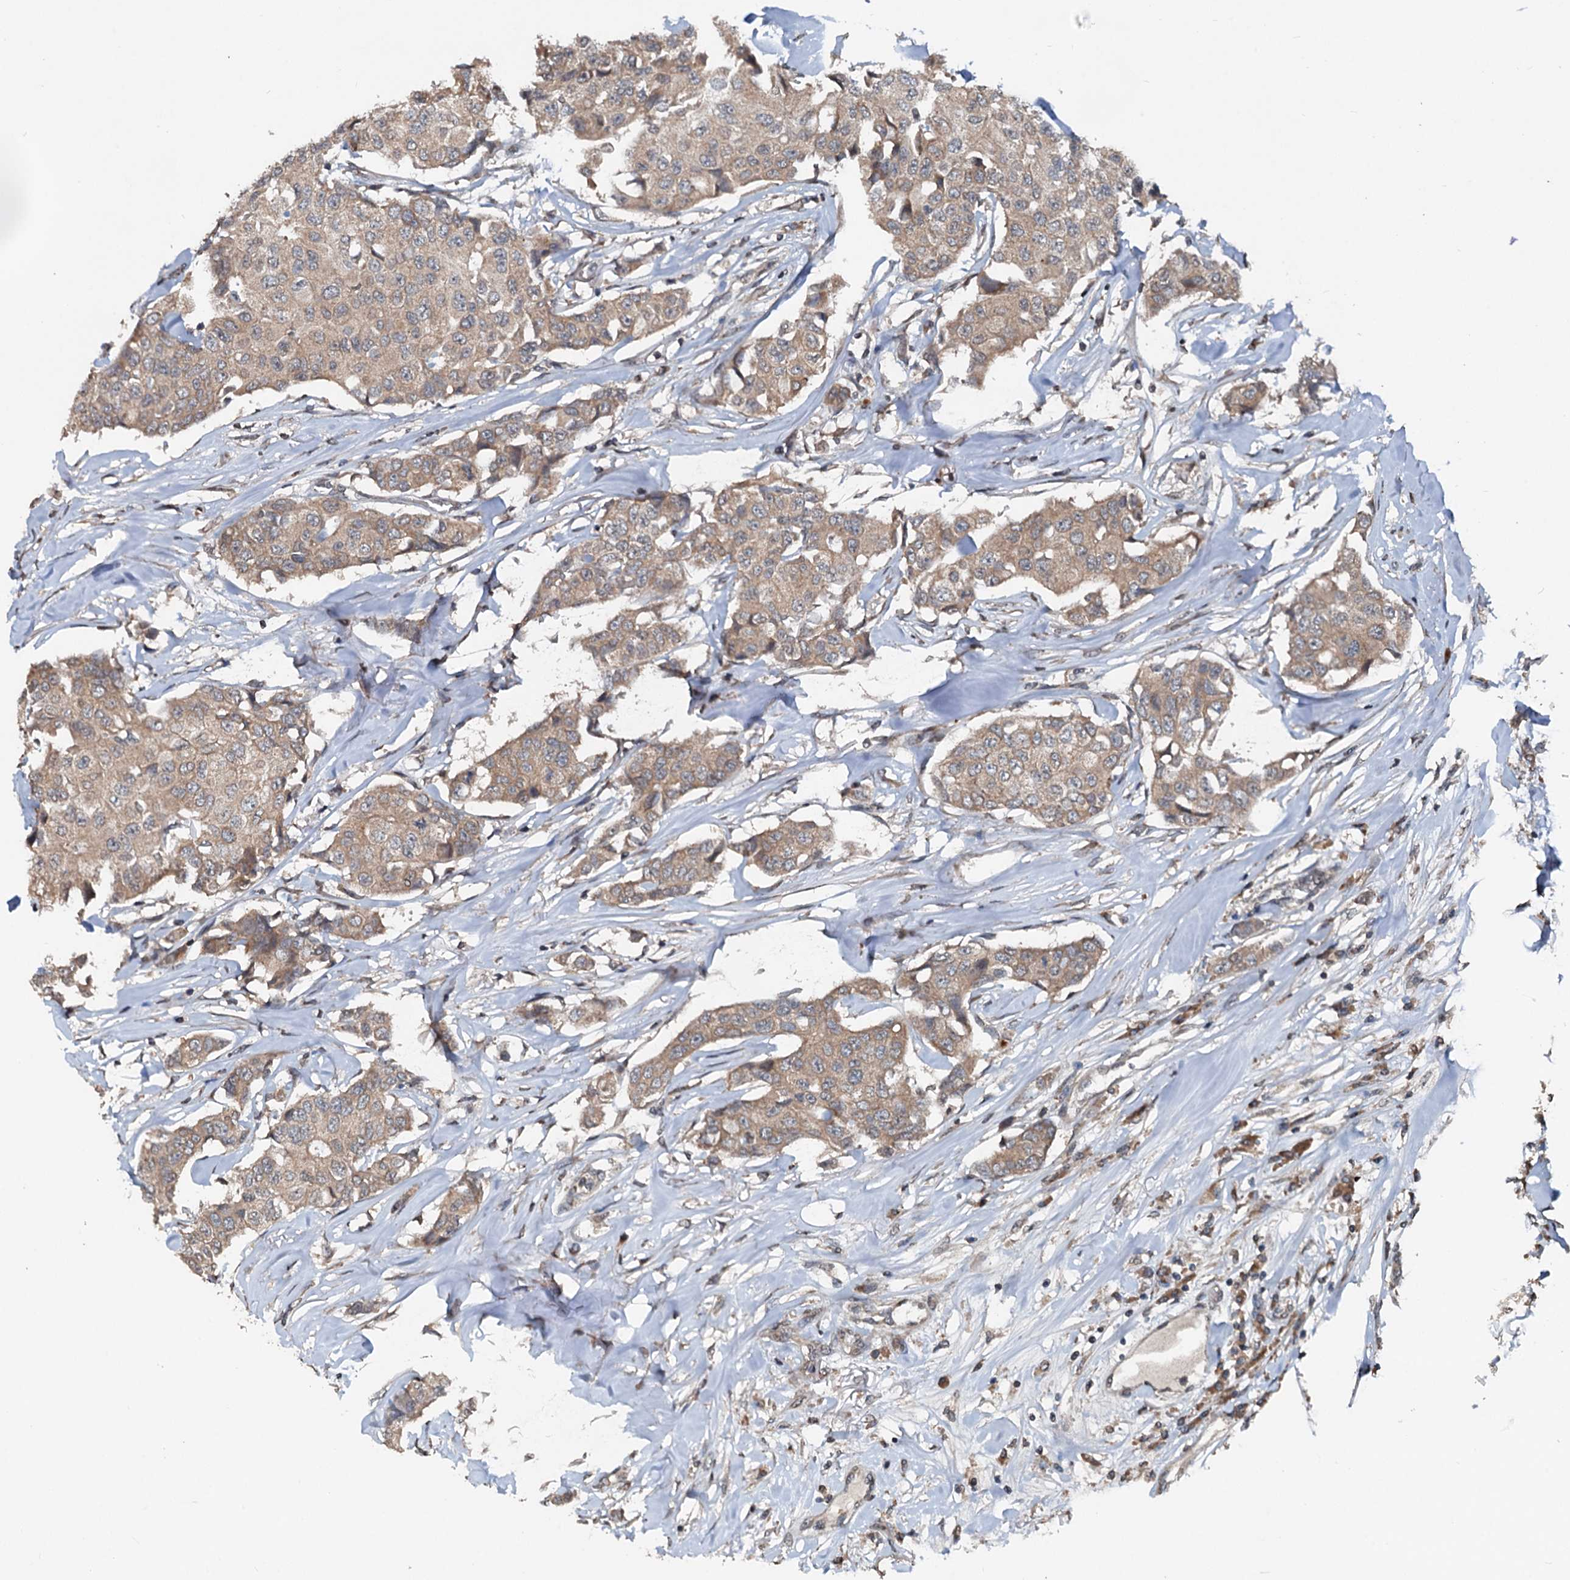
{"staining": {"intensity": "weak", "quantity": "25%-75%", "location": "cytoplasmic/membranous"}, "tissue": "breast cancer", "cell_type": "Tumor cells", "image_type": "cancer", "snomed": [{"axis": "morphology", "description": "Duct carcinoma"}, {"axis": "topography", "description": "Breast"}], "caption": "IHC (DAB (3,3'-diaminobenzidine)) staining of breast cancer exhibits weak cytoplasmic/membranous protein expression in about 25%-75% of tumor cells. The protein is shown in brown color, while the nuclei are stained blue.", "gene": "N4BP2L2", "patient": {"sex": "female", "age": 80}}